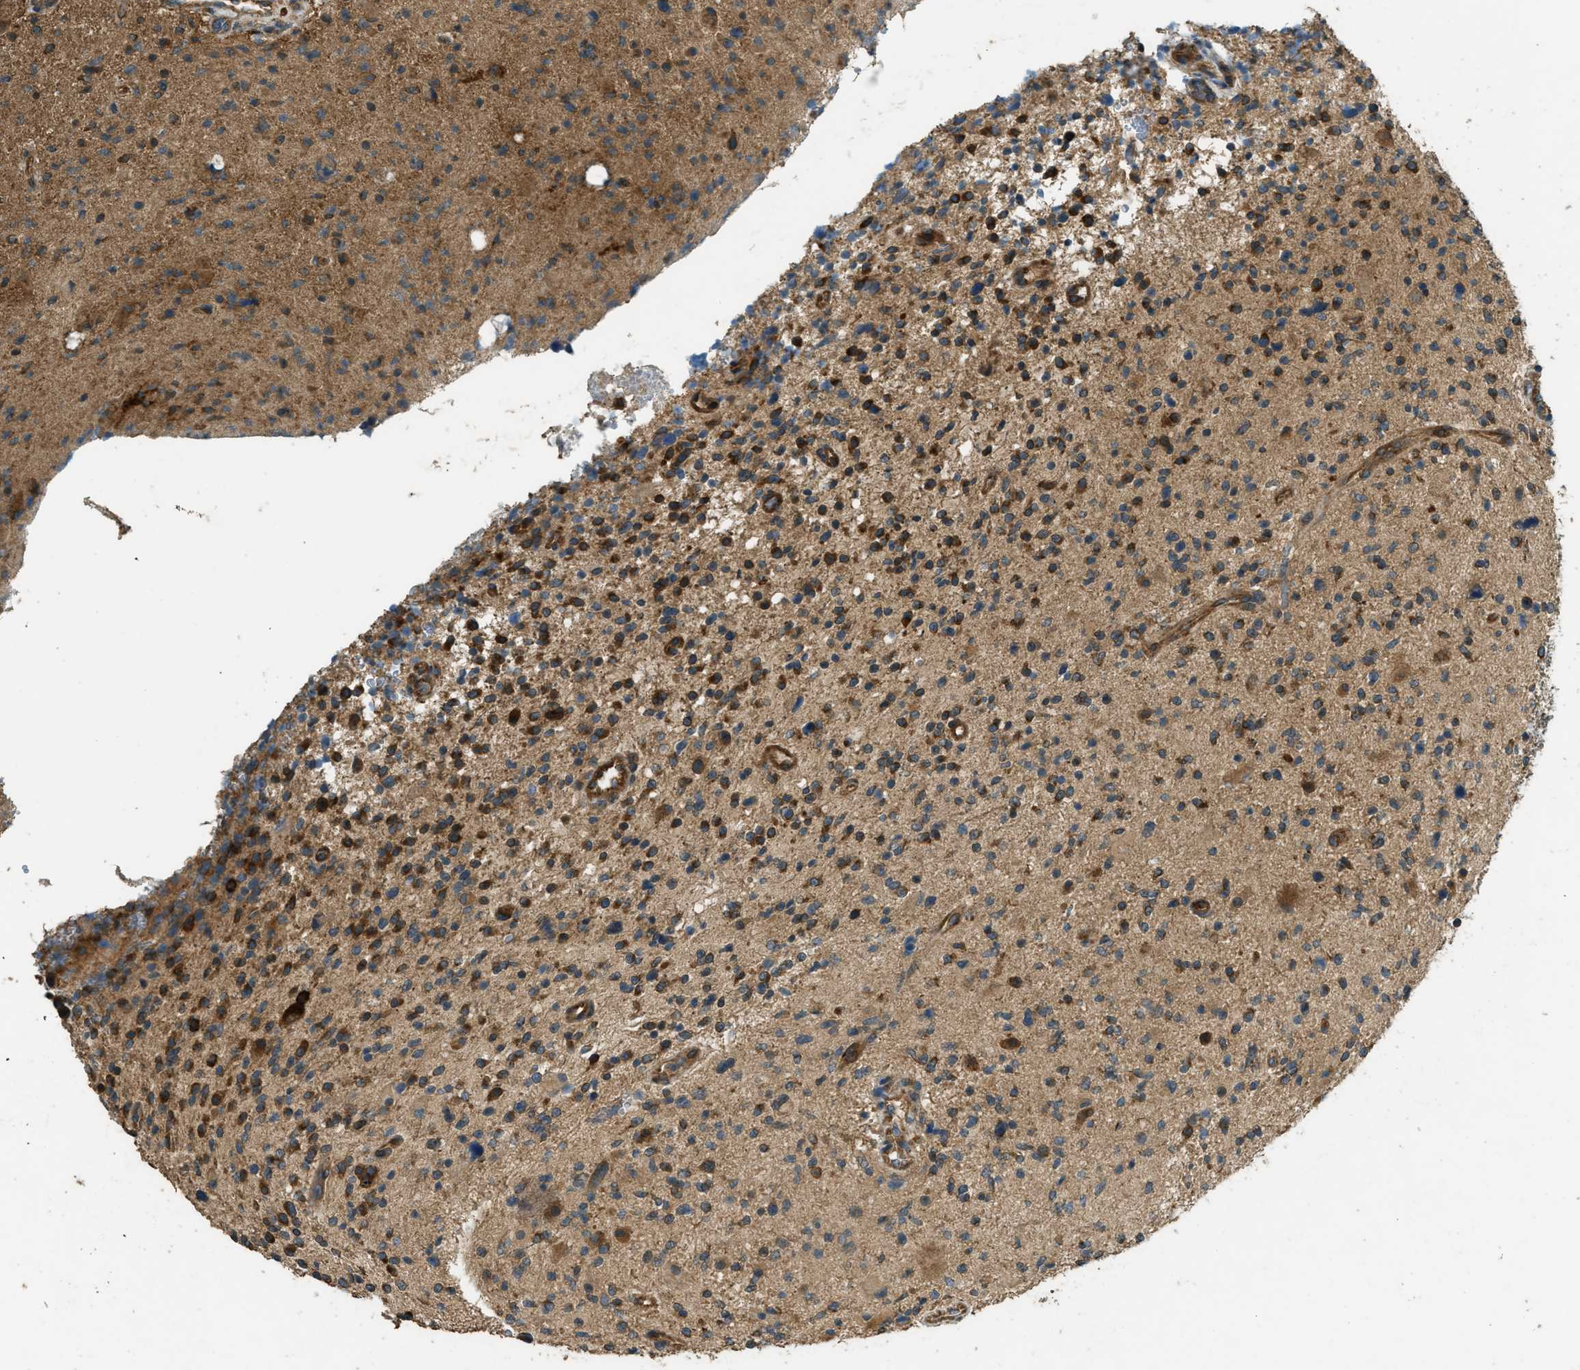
{"staining": {"intensity": "strong", "quantity": ">75%", "location": "cytoplasmic/membranous"}, "tissue": "glioma", "cell_type": "Tumor cells", "image_type": "cancer", "snomed": [{"axis": "morphology", "description": "Glioma, malignant, High grade"}, {"axis": "topography", "description": "Brain"}], "caption": "High-magnification brightfield microscopy of glioma stained with DAB (3,3'-diaminobenzidine) (brown) and counterstained with hematoxylin (blue). tumor cells exhibit strong cytoplasmic/membranous staining is seen in about>75% of cells.", "gene": "MARS1", "patient": {"sex": "male", "age": 48}}